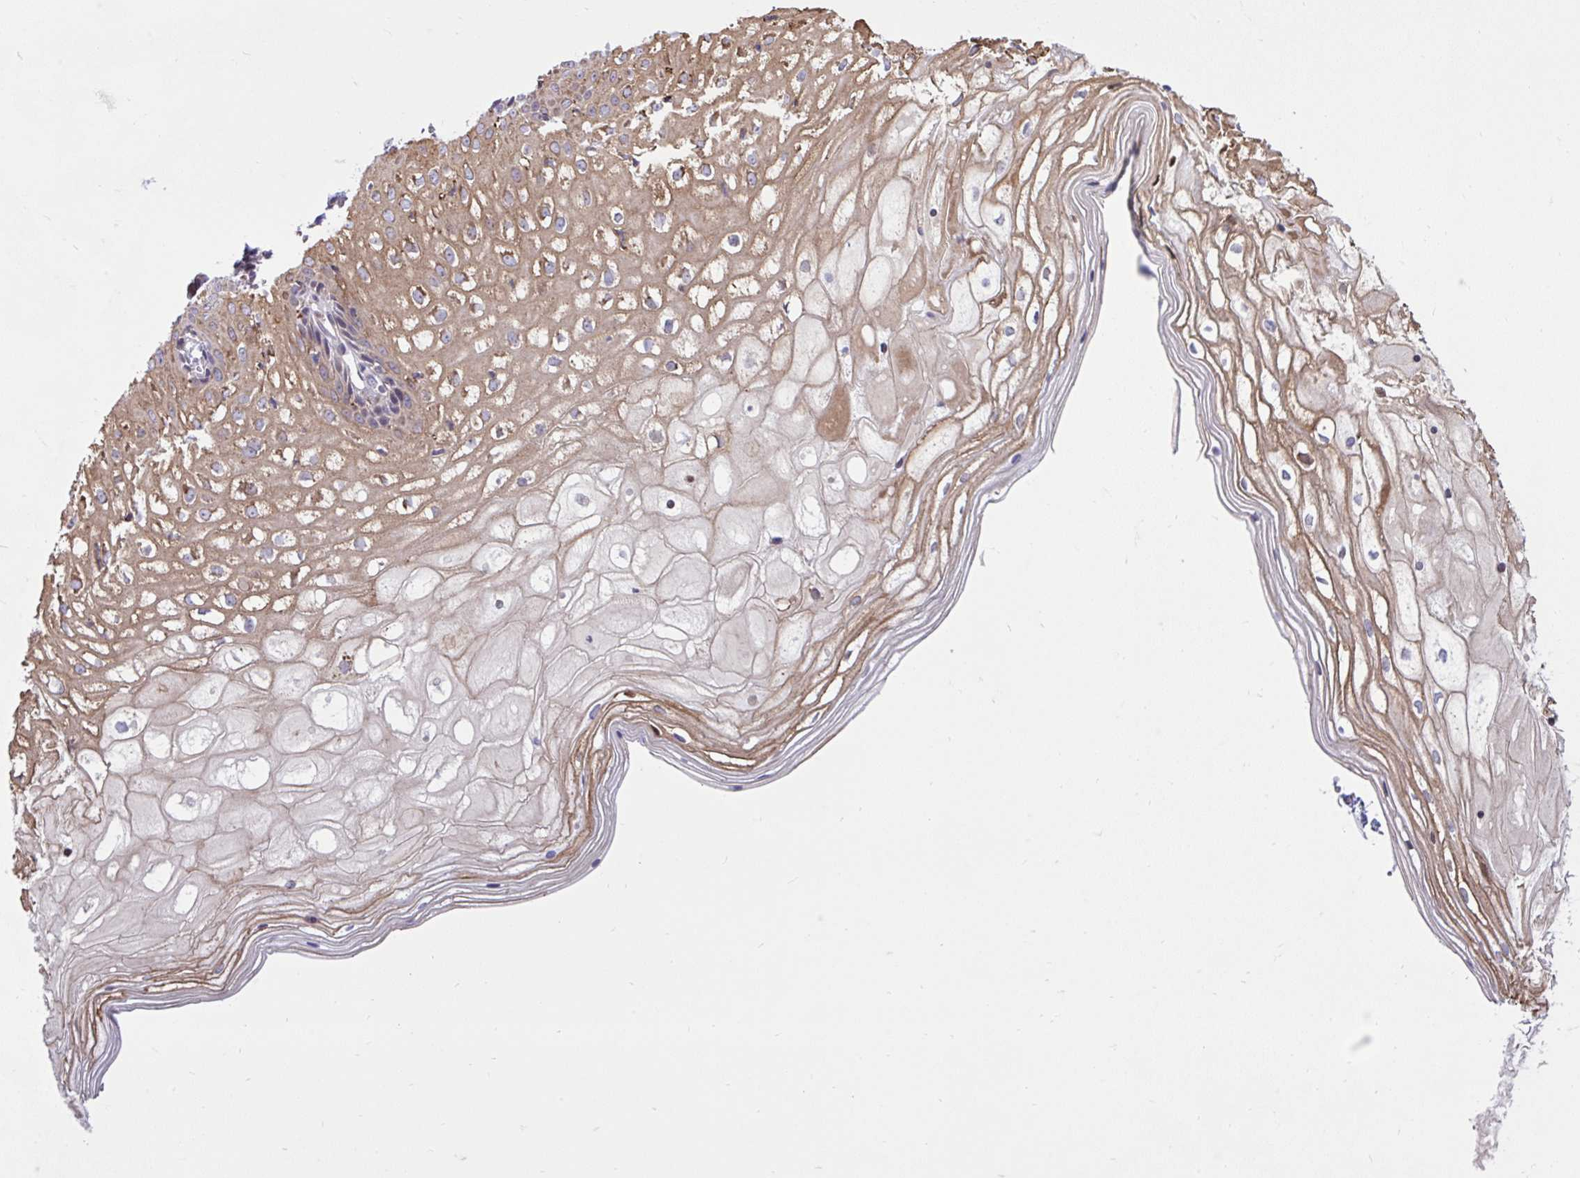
{"staining": {"intensity": "moderate", "quantity": "25%-75%", "location": "cytoplasmic/membranous"}, "tissue": "cervix", "cell_type": "Glandular cells", "image_type": "normal", "snomed": [{"axis": "morphology", "description": "Normal tissue, NOS"}, {"axis": "topography", "description": "Cervix"}], "caption": "Immunohistochemical staining of benign cervix displays medium levels of moderate cytoplasmic/membranous expression in approximately 25%-75% of glandular cells.", "gene": "ZNF362", "patient": {"sex": "female", "age": 36}}